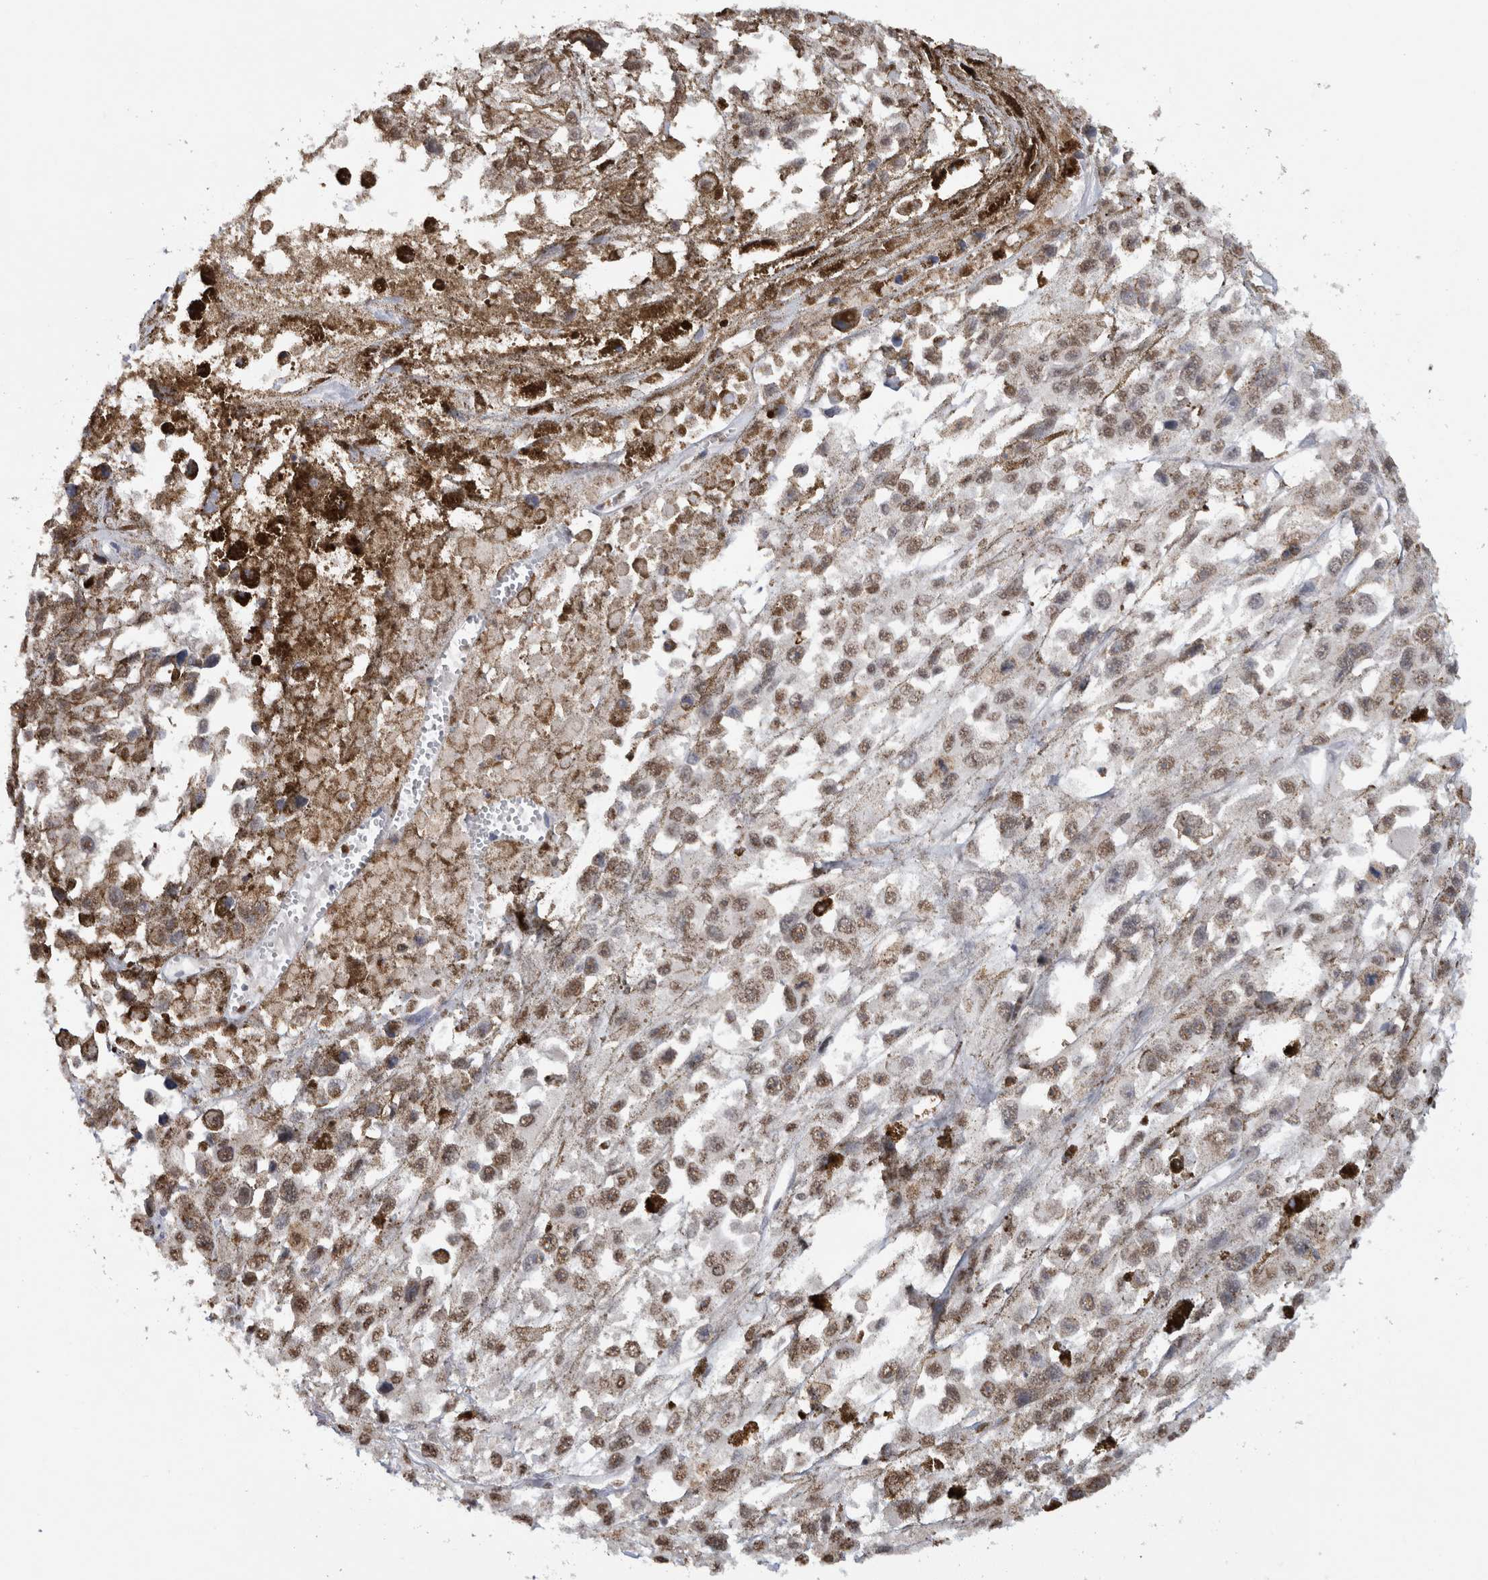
{"staining": {"intensity": "weak", "quantity": ">75%", "location": "nuclear"}, "tissue": "melanoma", "cell_type": "Tumor cells", "image_type": "cancer", "snomed": [{"axis": "morphology", "description": "Malignant melanoma, Metastatic site"}, {"axis": "topography", "description": "Lymph node"}], "caption": "Human malignant melanoma (metastatic site) stained with a protein marker demonstrates weak staining in tumor cells.", "gene": "RPS6KA2", "patient": {"sex": "male", "age": 59}}